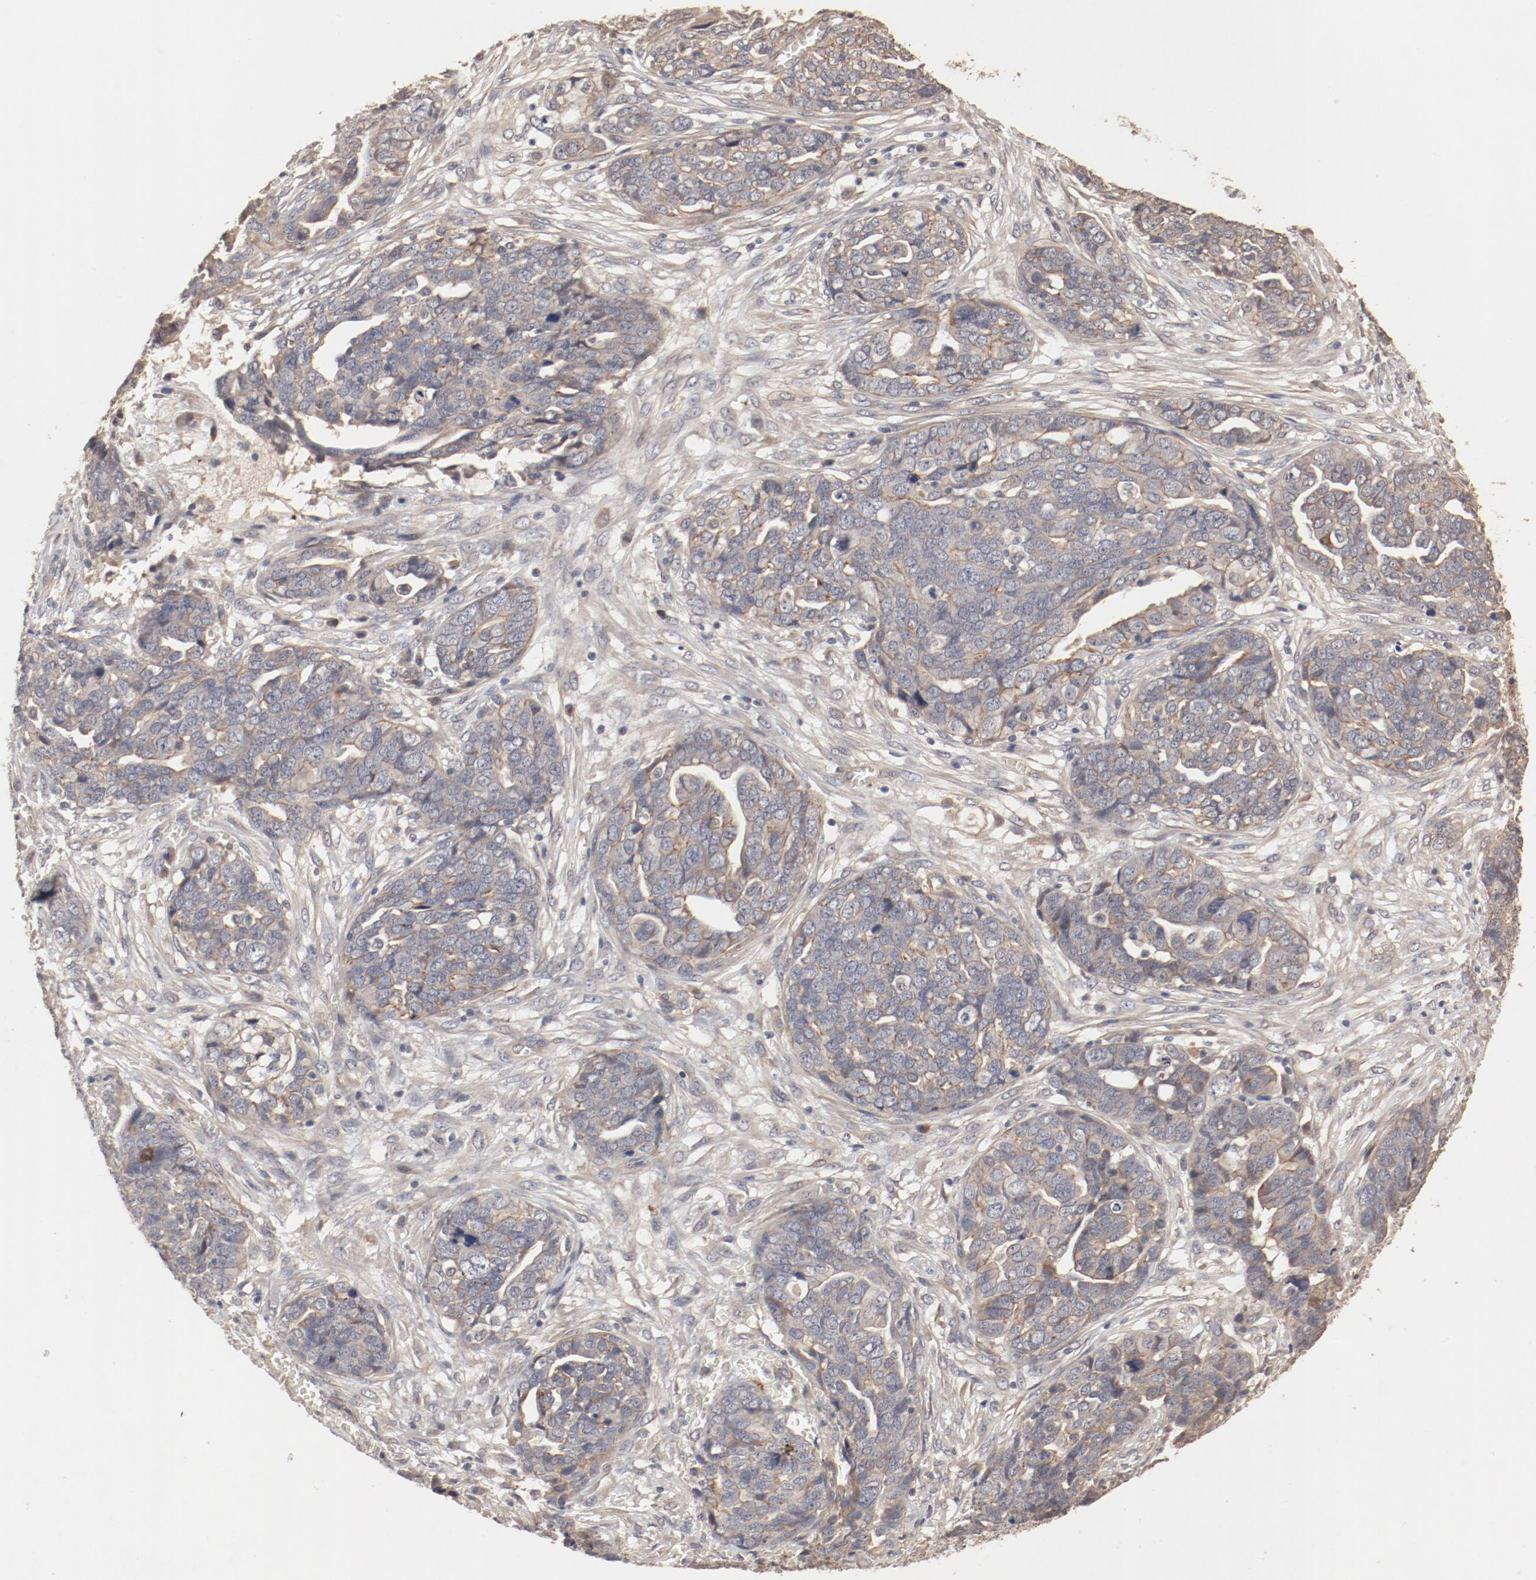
{"staining": {"intensity": "moderate", "quantity": ">75%", "location": "cytoplasmic/membranous"}, "tissue": "ovarian cancer", "cell_type": "Tumor cells", "image_type": "cancer", "snomed": [{"axis": "morphology", "description": "Normal tissue, NOS"}, {"axis": "morphology", "description": "Cystadenocarcinoma, serous, NOS"}, {"axis": "topography", "description": "Fallopian tube"}, {"axis": "topography", "description": "Ovary"}], "caption": "An immunohistochemistry photomicrograph of neoplastic tissue is shown. Protein staining in brown shows moderate cytoplasmic/membranous positivity in ovarian cancer within tumor cells. The protein is stained brown, and the nuclei are stained in blue (DAB (3,3'-diaminobenzidine) IHC with brightfield microscopy, high magnification).", "gene": "IL3RA", "patient": {"sex": "female", "age": 56}}